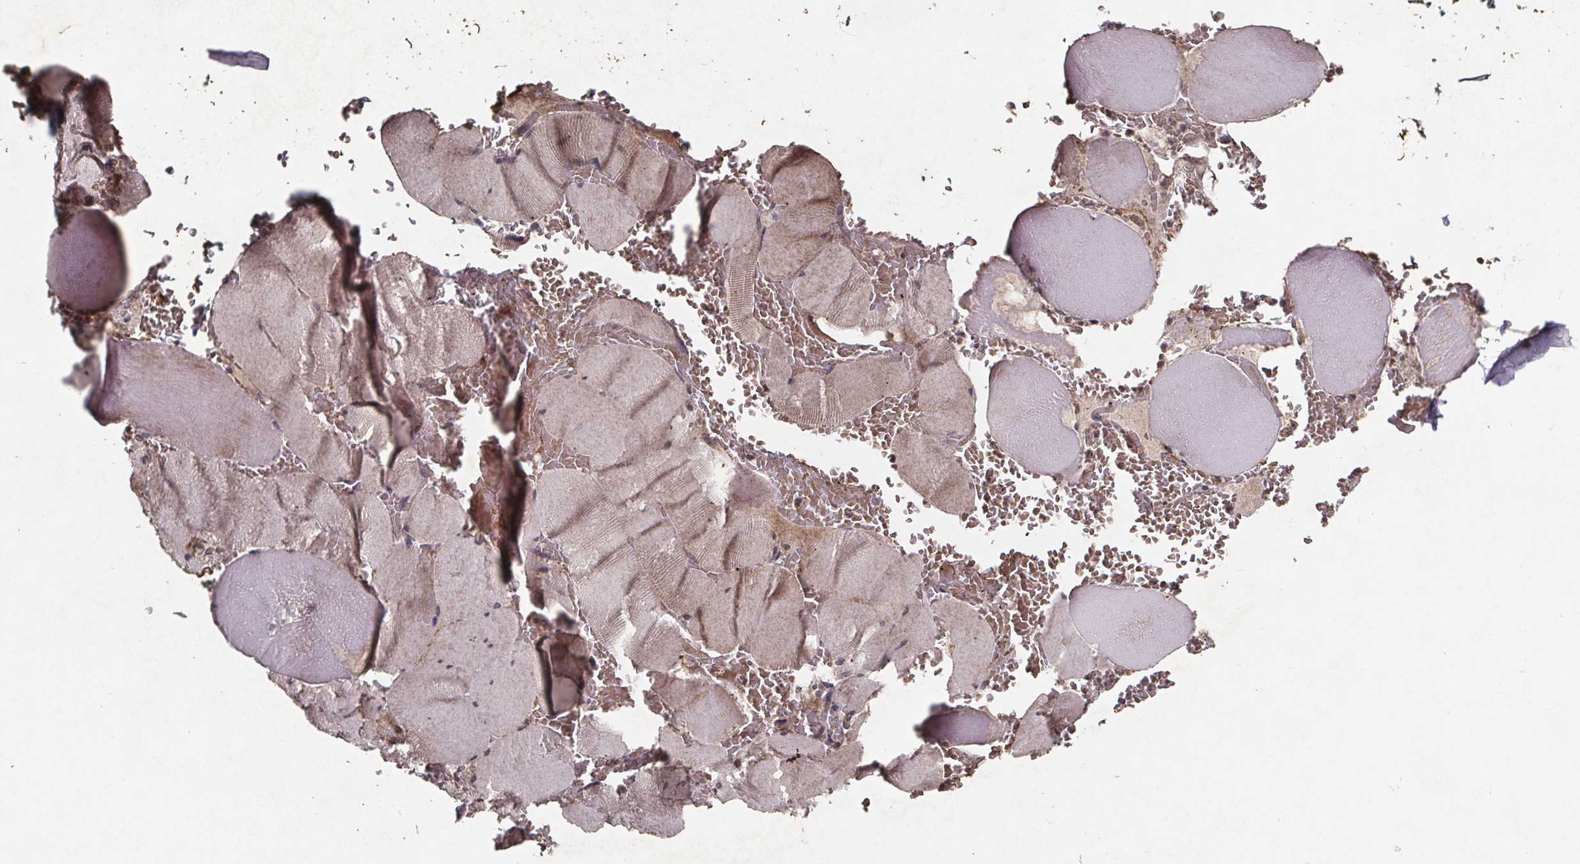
{"staining": {"intensity": "weak", "quantity": "<25%", "location": "cytoplasmic/membranous"}, "tissue": "skeletal muscle", "cell_type": "Myocytes", "image_type": "normal", "snomed": [{"axis": "morphology", "description": "Normal tissue, NOS"}, {"axis": "topography", "description": "Skeletal muscle"}], "caption": "Immunohistochemistry (IHC) histopathology image of benign skeletal muscle: skeletal muscle stained with DAB (3,3'-diaminobenzidine) reveals no significant protein staining in myocytes.", "gene": "GPX3", "patient": {"sex": "male", "age": 56}}